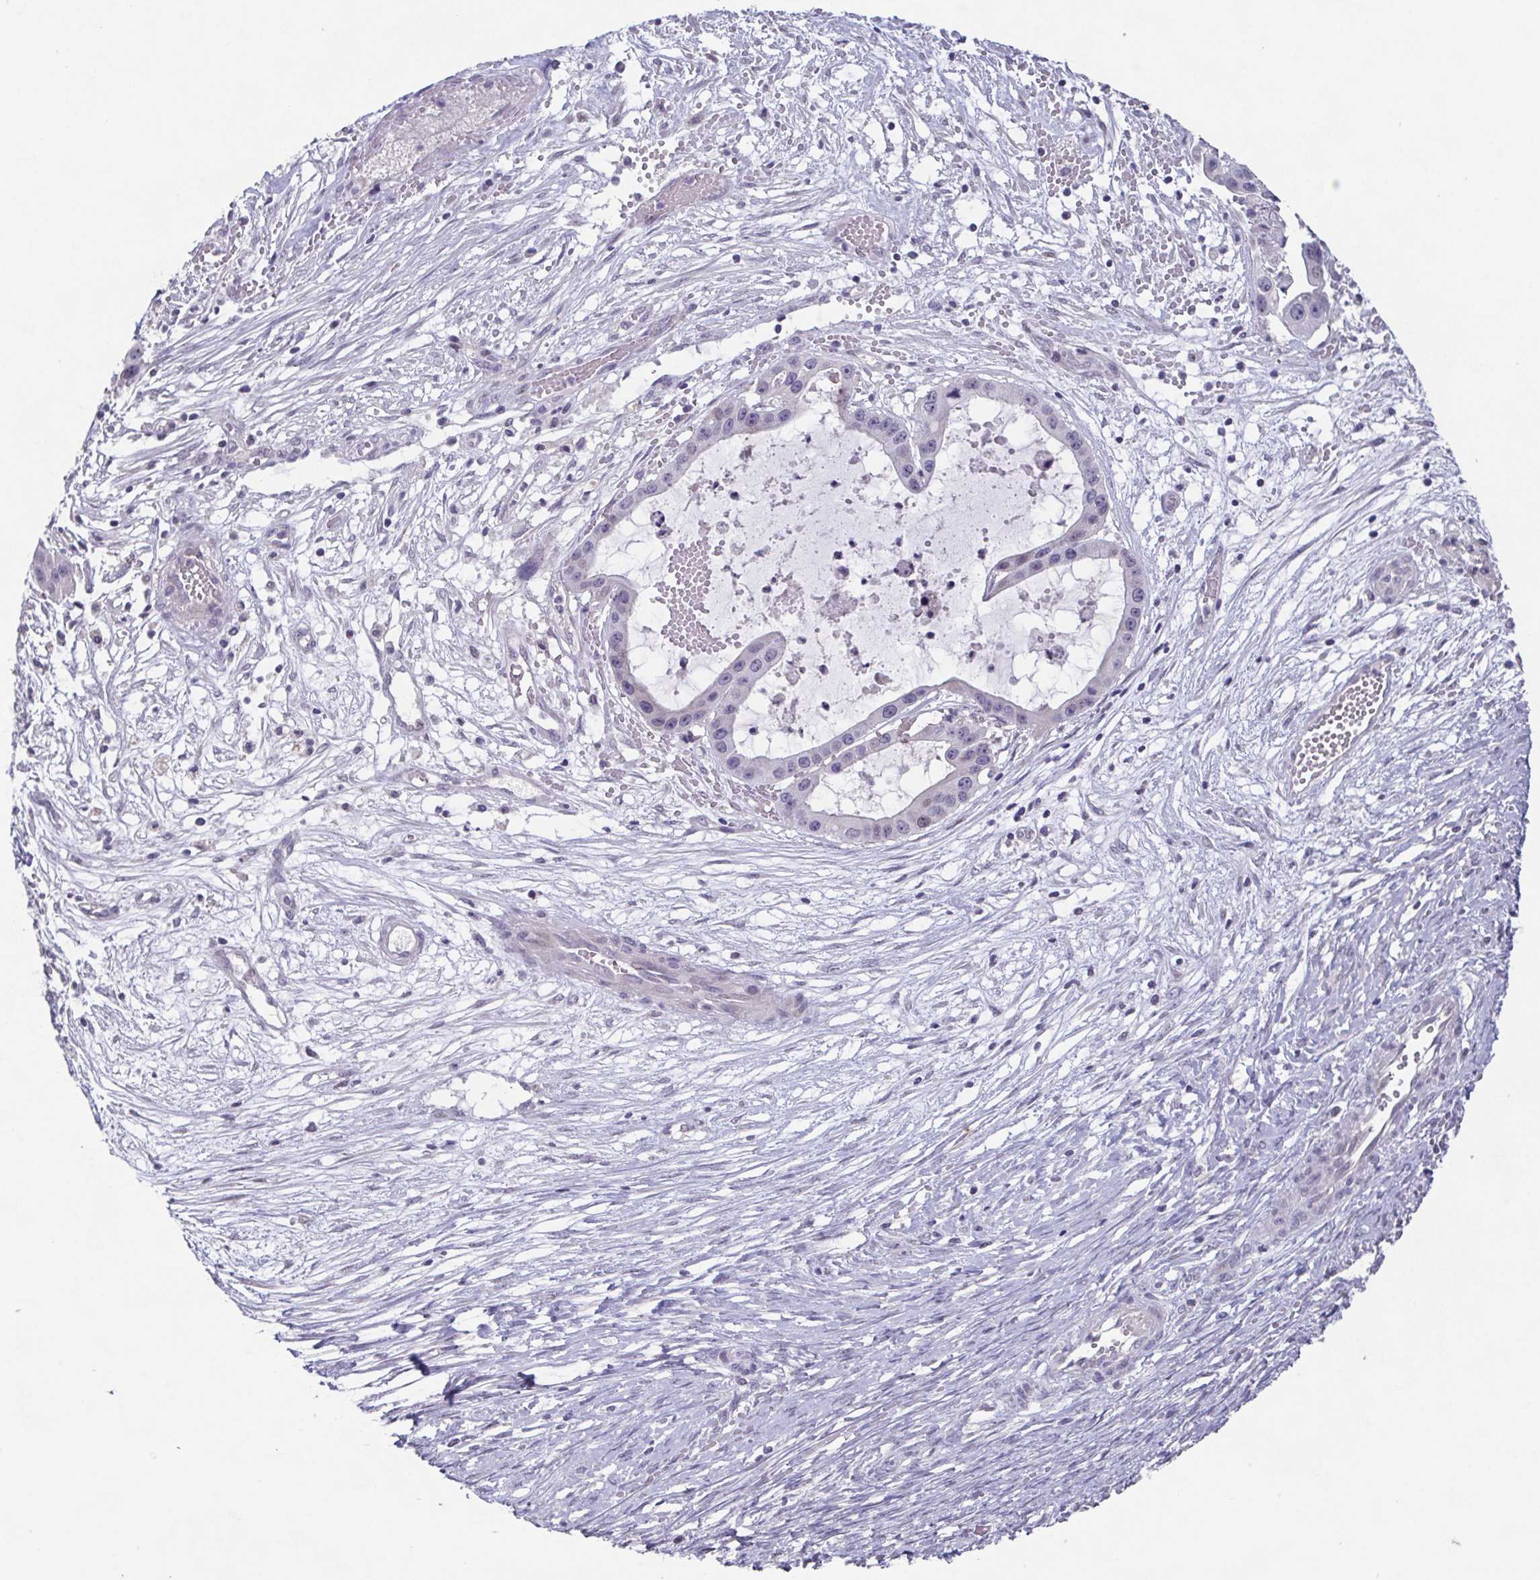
{"staining": {"intensity": "negative", "quantity": "none", "location": "none"}, "tissue": "ovarian cancer", "cell_type": "Tumor cells", "image_type": "cancer", "snomed": [{"axis": "morphology", "description": "Cystadenocarcinoma, serous, NOS"}, {"axis": "topography", "description": "Ovary"}], "caption": "Serous cystadenocarcinoma (ovarian) was stained to show a protein in brown. There is no significant staining in tumor cells.", "gene": "GHRL", "patient": {"sex": "female", "age": 56}}